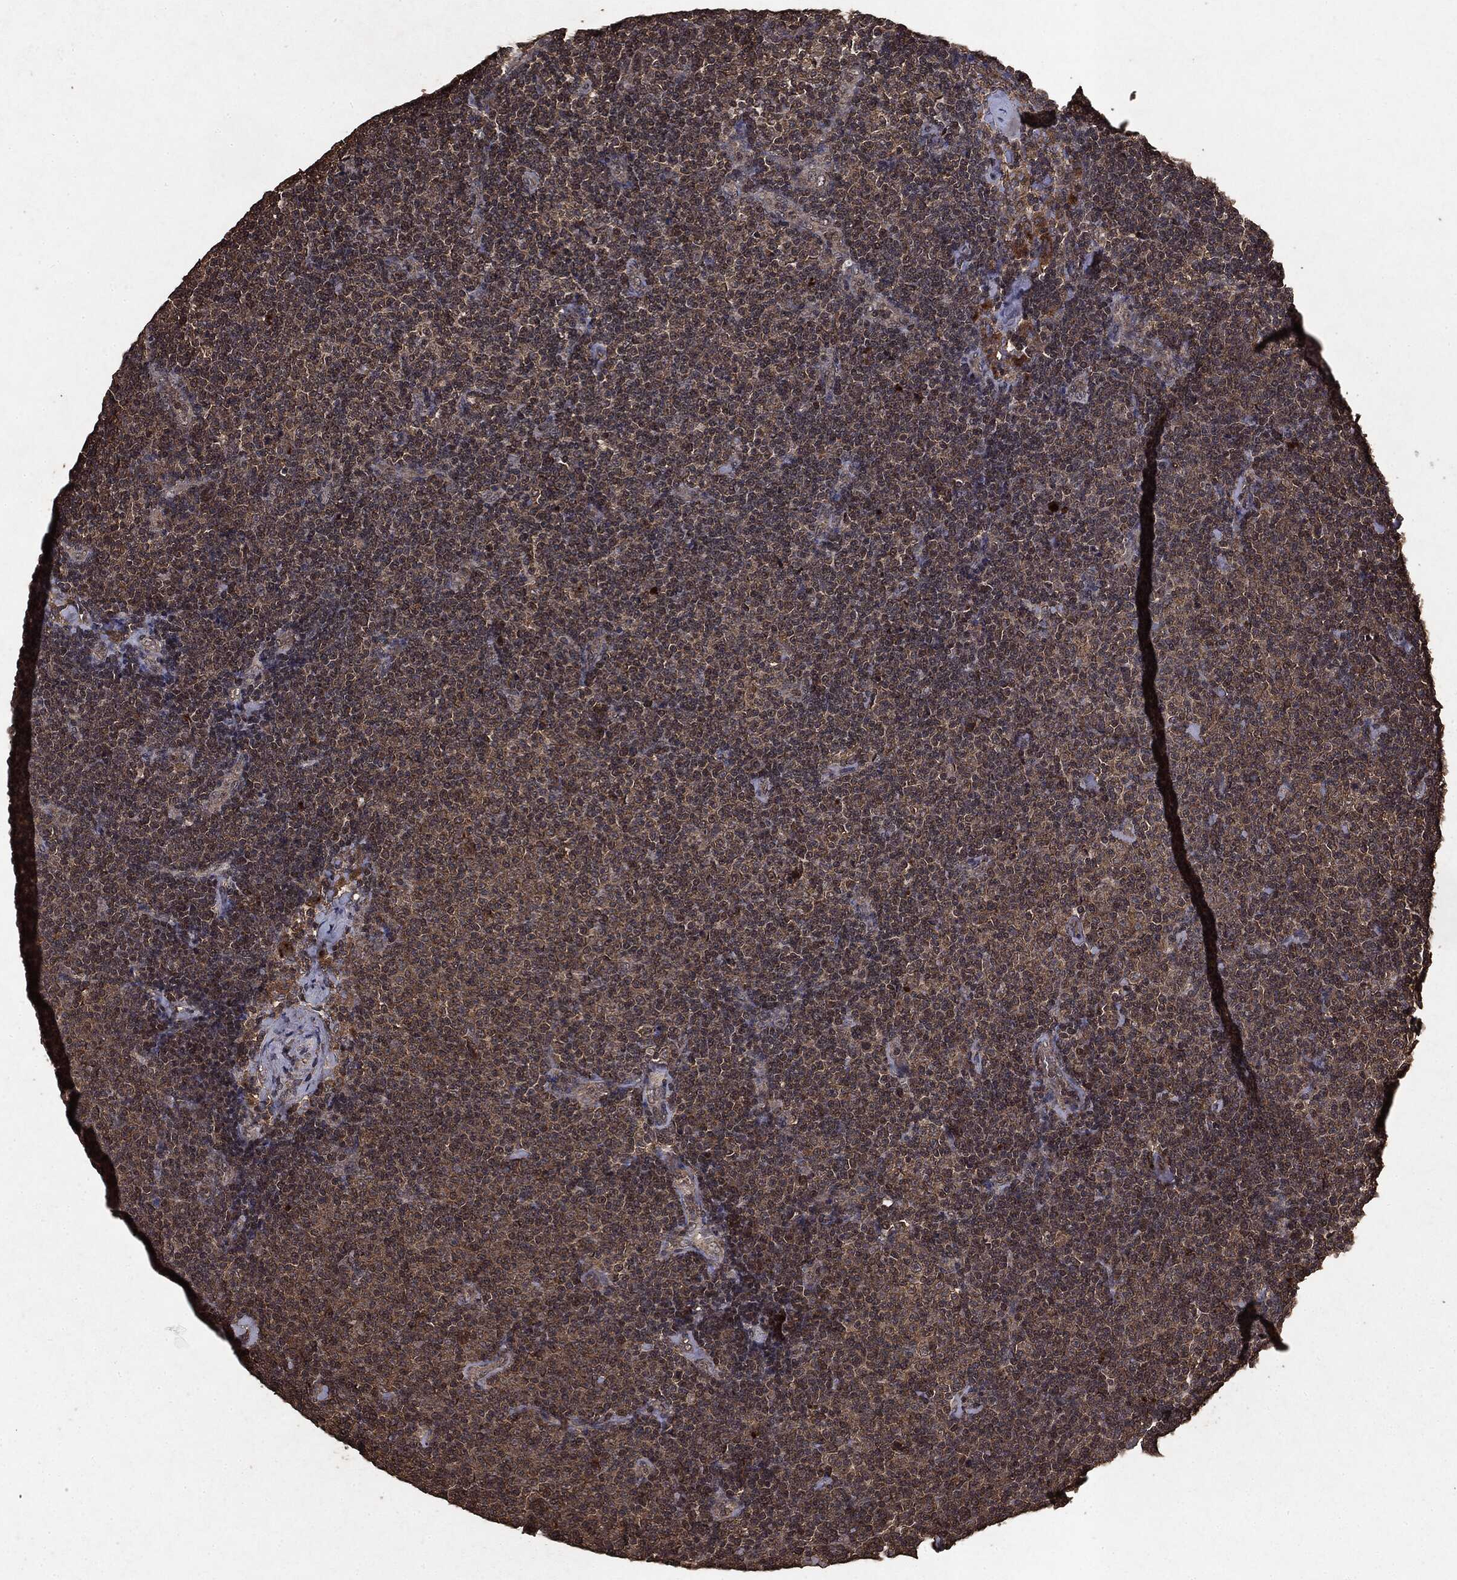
{"staining": {"intensity": "weak", "quantity": ">75%", "location": "cytoplasmic/membranous"}, "tissue": "lymphoma", "cell_type": "Tumor cells", "image_type": "cancer", "snomed": [{"axis": "morphology", "description": "Malignant lymphoma, non-Hodgkin's type, Low grade"}, {"axis": "topography", "description": "Lymph node"}], "caption": "The image reveals immunohistochemical staining of lymphoma. There is weak cytoplasmic/membranous positivity is present in about >75% of tumor cells.", "gene": "NME1", "patient": {"sex": "male", "age": 81}}